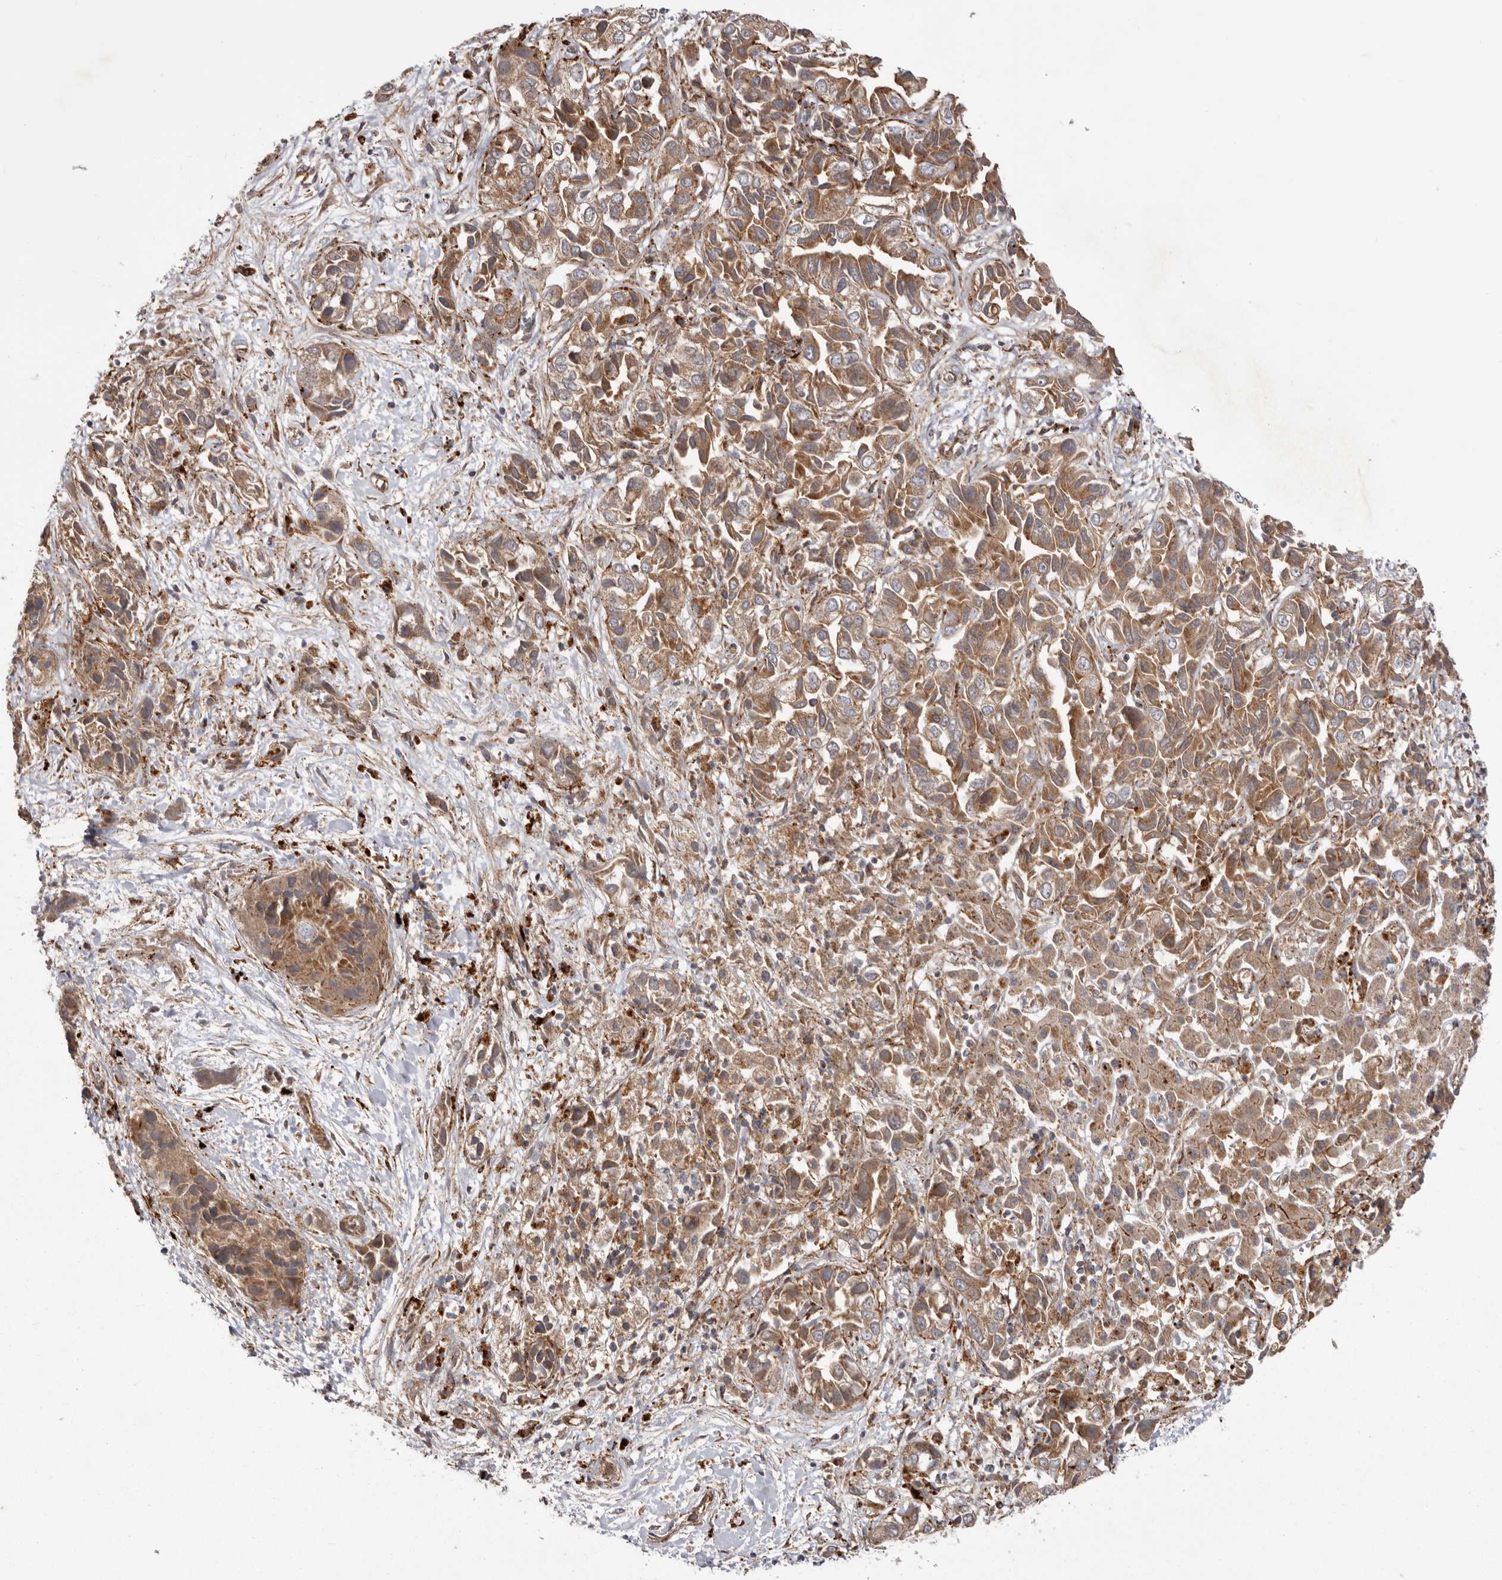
{"staining": {"intensity": "moderate", "quantity": ">75%", "location": "cytoplasmic/membranous"}, "tissue": "liver cancer", "cell_type": "Tumor cells", "image_type": "cancer", "snomed": [{"axis": "morphology", "description": "Cholangiocarcinoma"}, {"axis": "topography", "description": "Liver"}], "caption": "IHC staining of liver cancer, which displays medium levels of moderate cytoplasmic/membranous staining in about >75% of tumor cells indicating moderate cytoplasmic/membranous protein positivity. The staining was performed using DAB (brown) for protein detection and nuclei were counterstained in hematoxylin (blue).", "gene": "NUP43", "patient": {"sex": "female", "age": 52}}